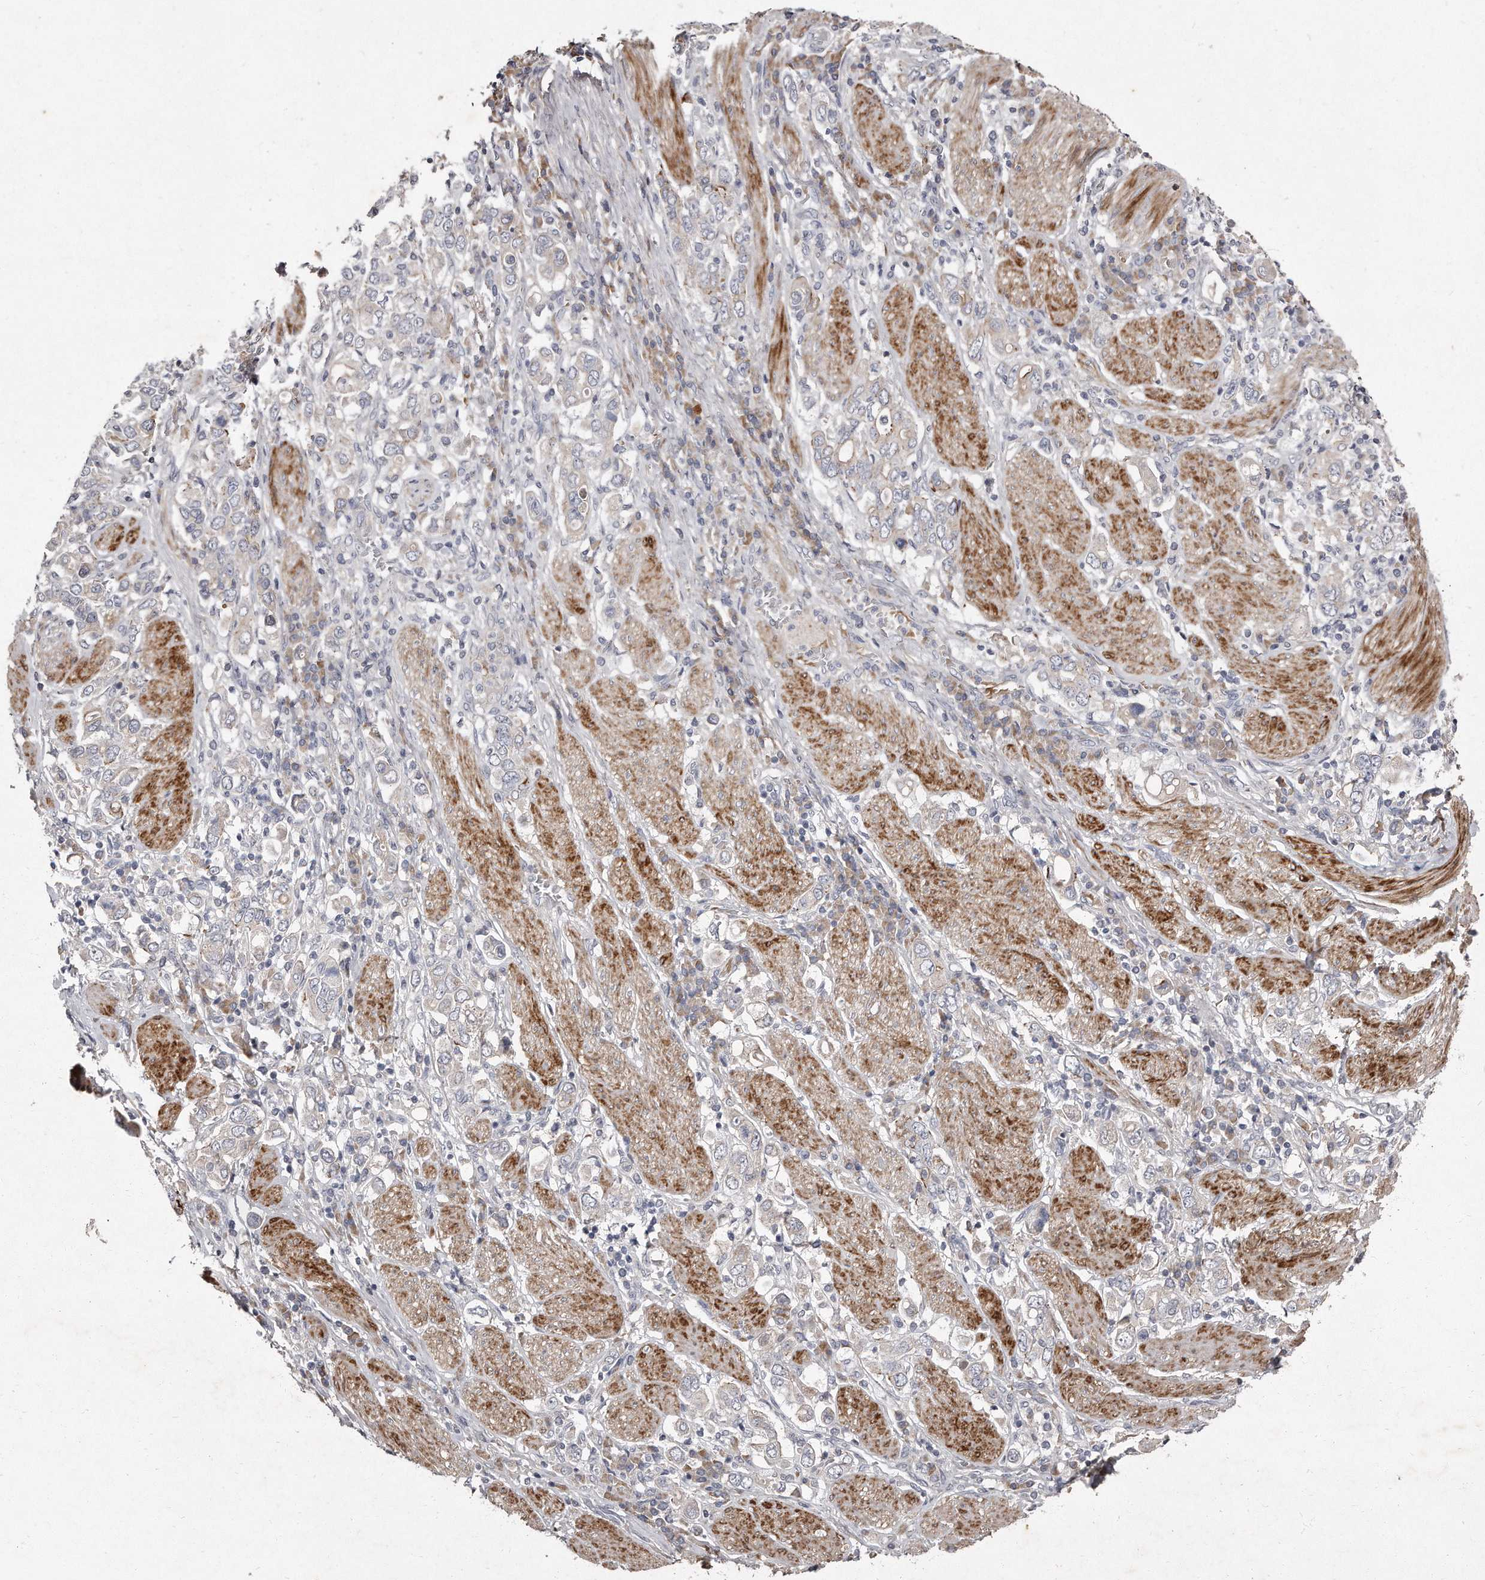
{"staining": {"intensity": "negative", "quantity": "none", "location": "none"}, "tissue": "stomach cancer", "cell_type": "Tumor cells", "image_type": "cancer", "snomed": [{"axis": "morphology", "description": "Adenocarcinoma, NOS"}, {"axis": "topography", "description": "Stomach, upper"}], "caption": "A high-resolution histopathology image shows immunohistochemistry (IHC) staining of stomach cancer (adenocarcinoma), which displays no significant positivity in tumor cells.", "gene": "TECR", "patient": {"sex": "male", "age": 62}}